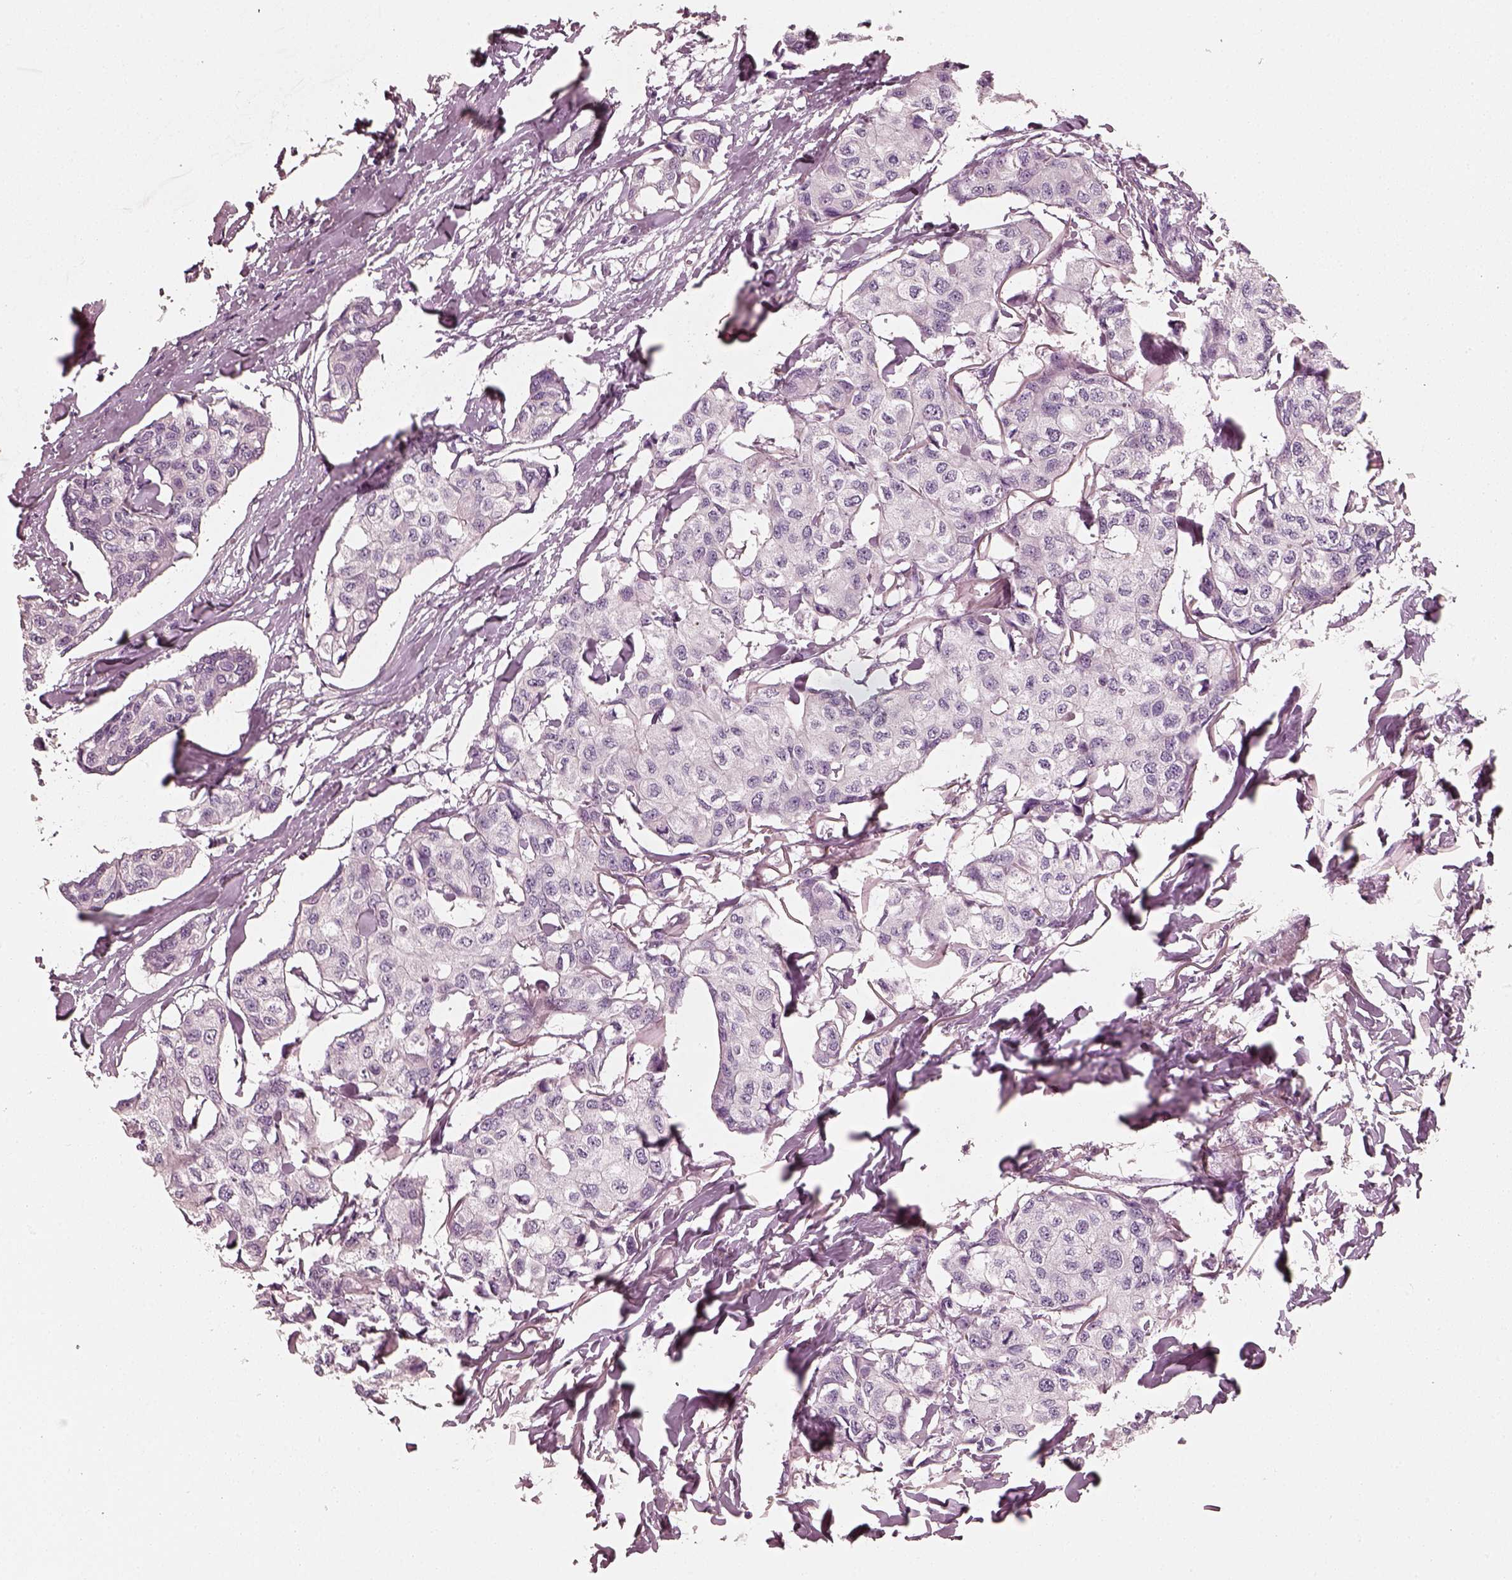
{"staining": {"intensity": "negative", "quantity": "none", "location": "none"}, "tissue": "breast cancer", "cell_type": "Tumor cells", "image_type": "cancer", "snomed": [{"axis": "morphology", "description": "Duct carcinoma"}, {"axis": "topography", "description": "Breast"}], "caption": "Tumor cells are negative for protein expression in human breast infiltrating ductal carcinoma.", "gene": "RS1", "patient": {"sex": "female", "age": 80}}